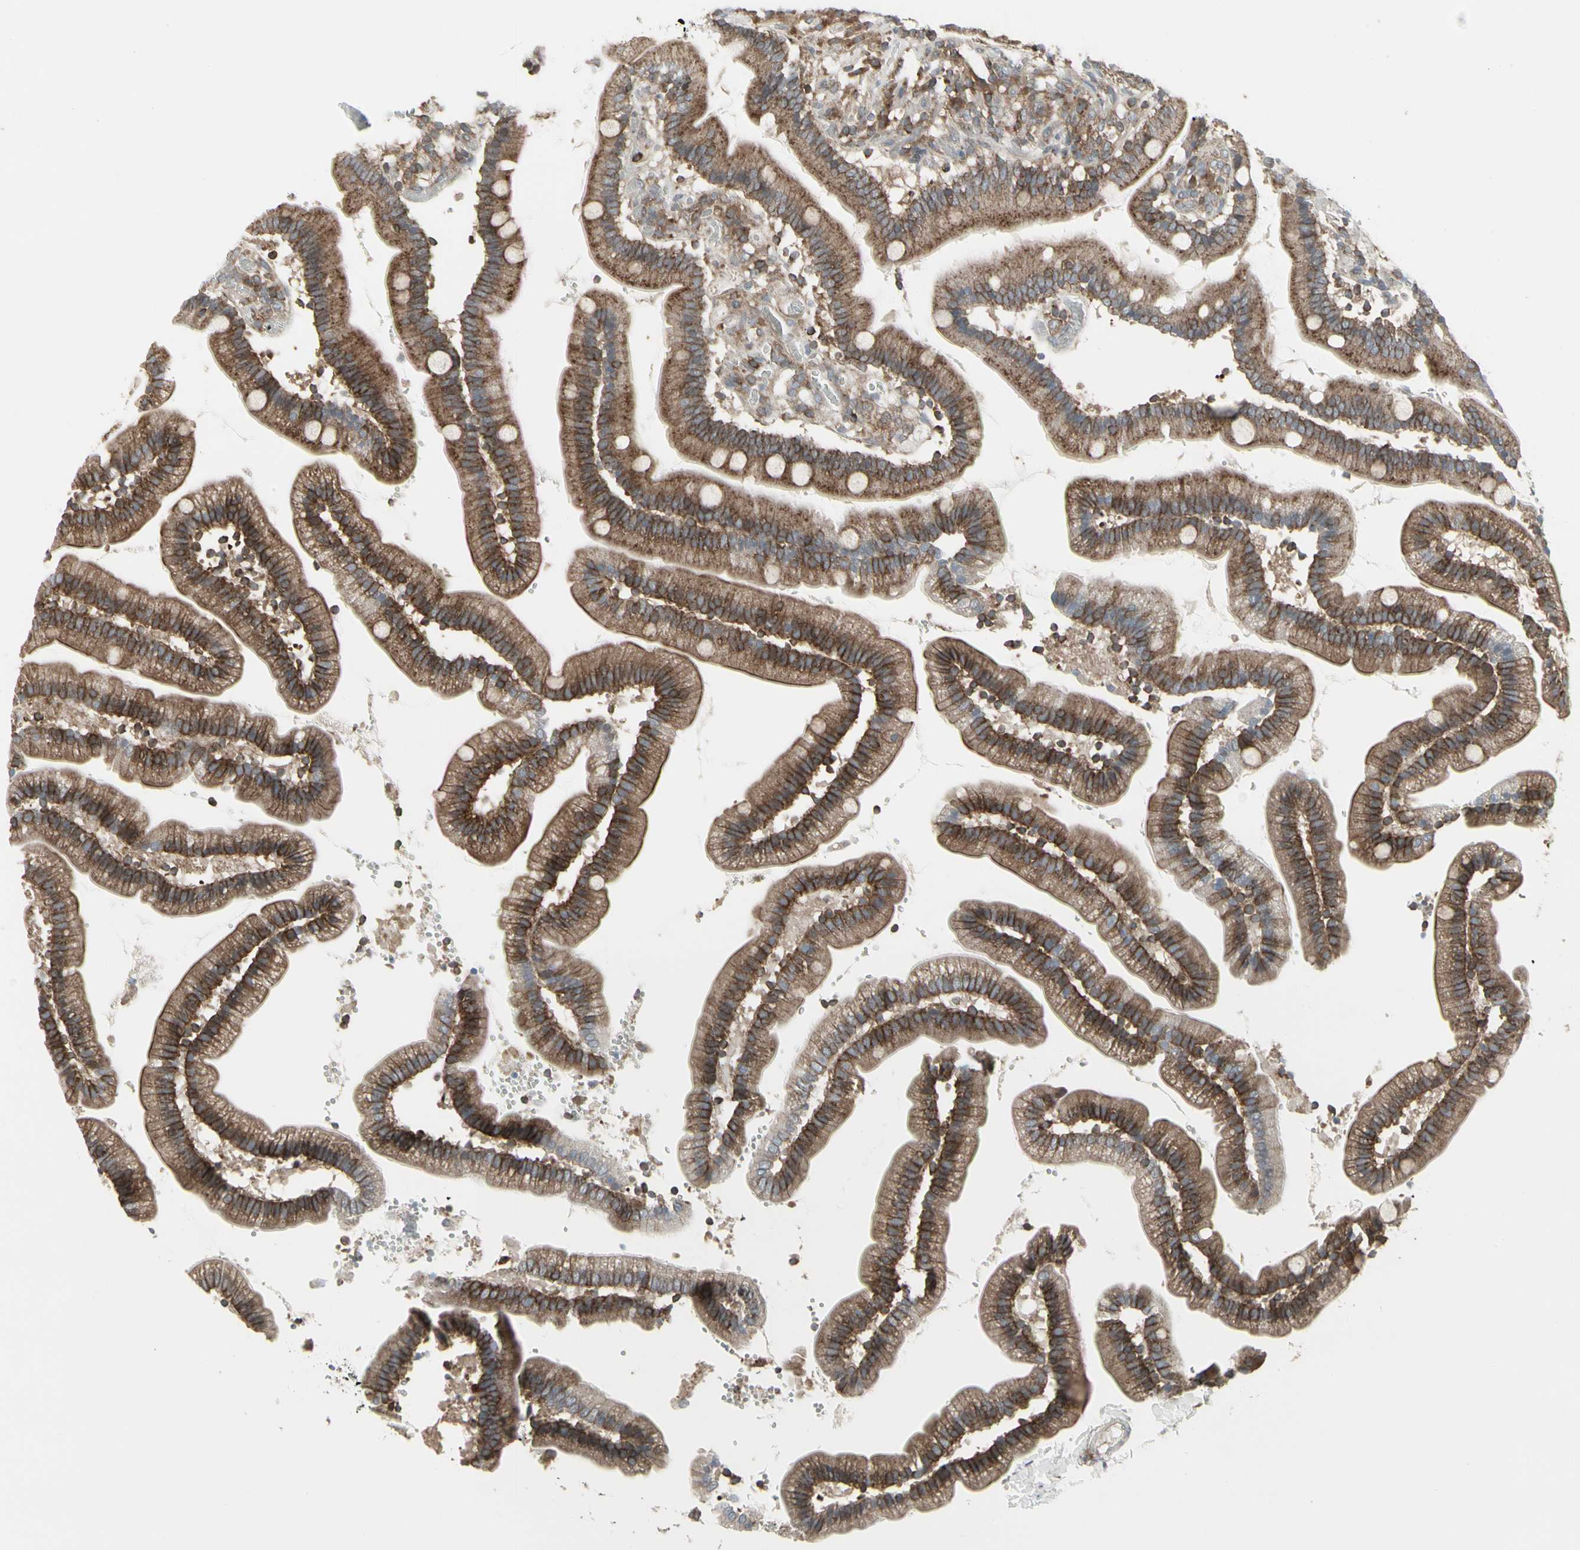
{"staining": {"intensity": "moderate", "quantity": ">75%", "location": "cytoplasmic/membranous"}, "tissue": "duodenum", "cell_type": "Glandular cells", "image_type": "normal", "snomed": [{"axis": "morphology", "description": "Normal tissue, NOS"}, {"axis": "topography", "description": "Duodenum"}], "caption": "Immunohistochemistry (DAB (3,3'-diaminobenzidine)) staining of benign human duodenum demonstrates moderate cytoplasmic/membranous protein expression in about >75% of glandular cells.", "gene": "EPS15", "patient": {"sex": "male", "age": 66}}